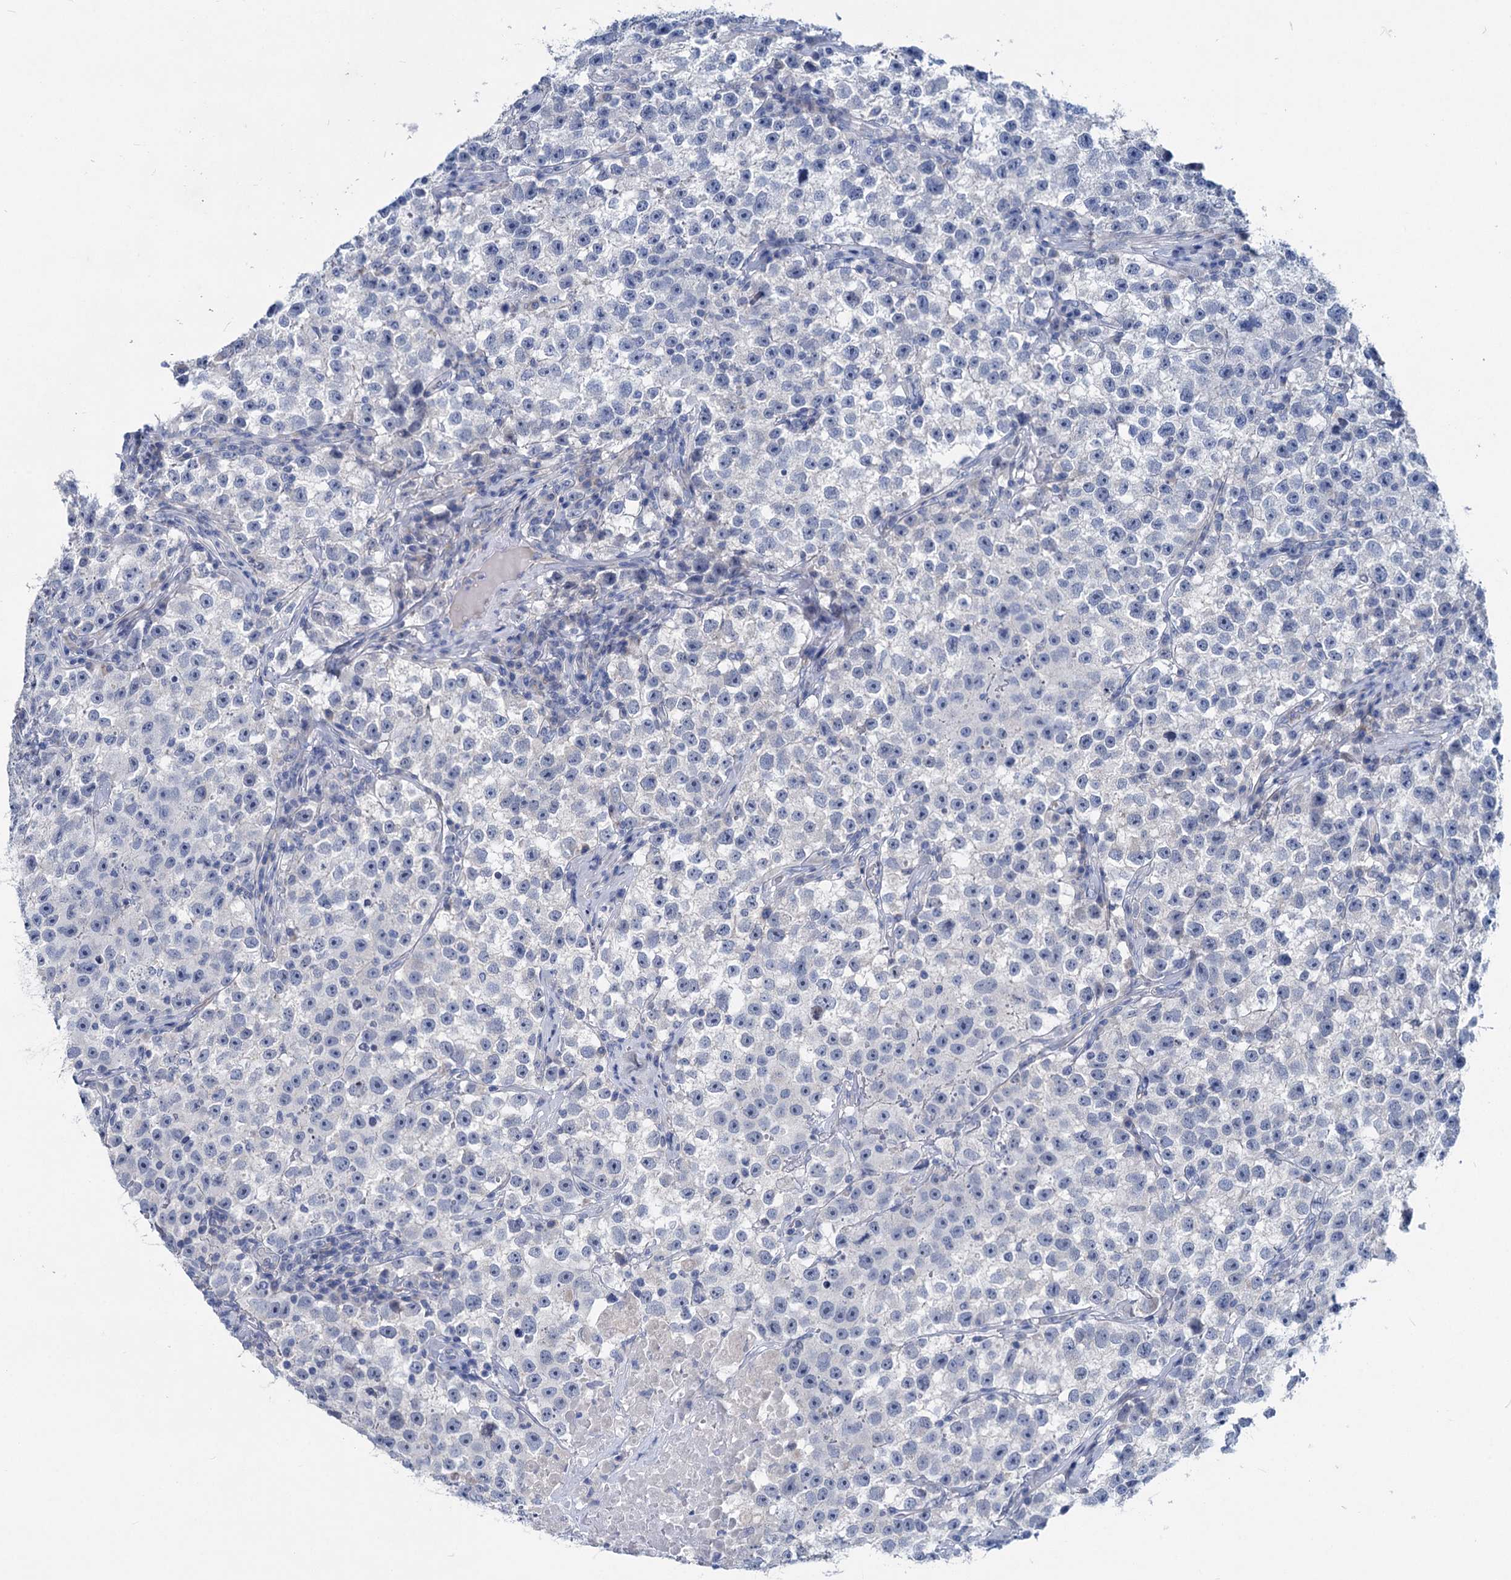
{"staining": {"intensity": "negative", "quantity": "none", "location": "none"}, "tissue": "testis cancer", "cell_type": "Tumor cells", "image_type": "cancer", "snomed": [{"axis": "morphology", "description": "Seminoma, NOS"}, {"axis": "topography", "description": "Testis"}], "caption": "A high-resolution micrograph shows immunohistochemistry (IHC) staining of testis seminoma, which reveals no significant staining in tumor cells.", "gene": "CHDH", "patient": {"sex": "male", "age": 22}}